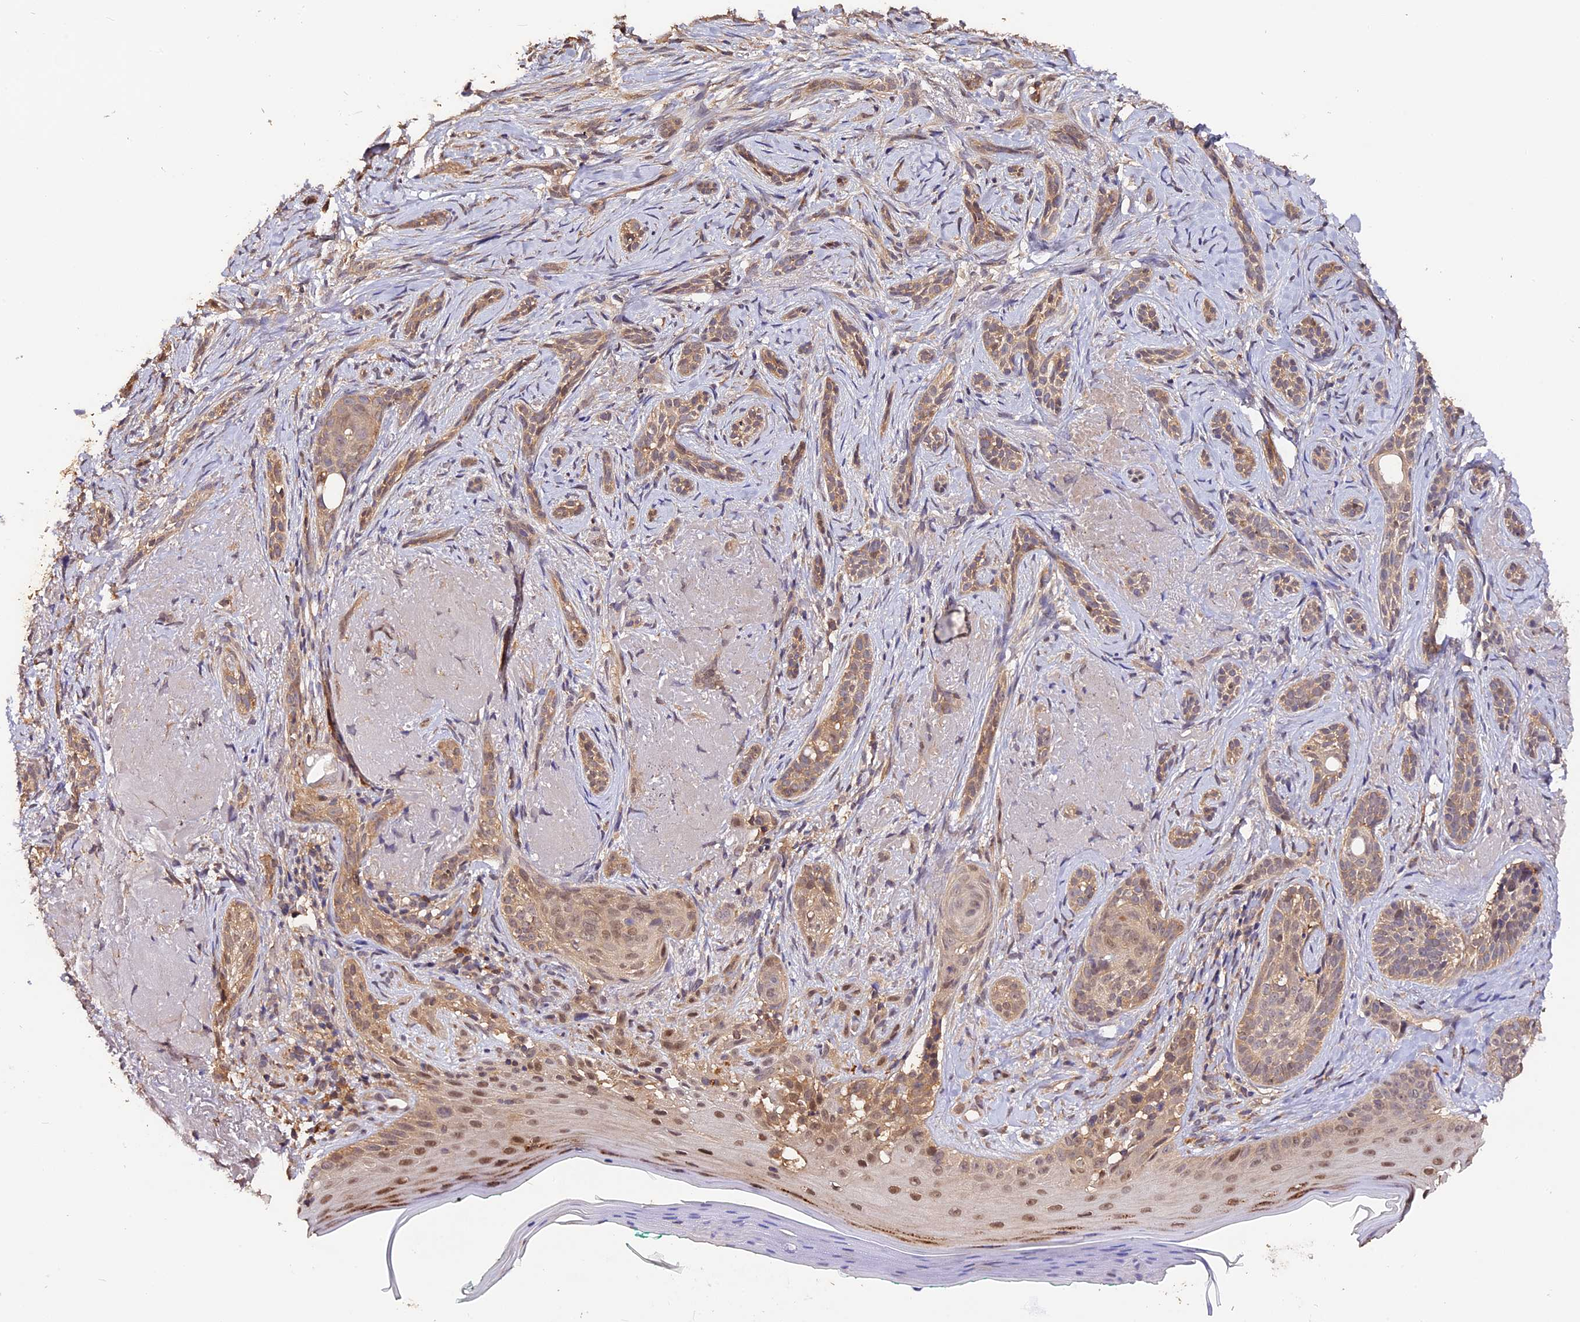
{"staining": {"intensity": "moderate", "quantity": ">75%", "location": "cytoplasmic/membranous"}, "tissue": "skin cancer", "cell_type": "Tumor cells", "image_type": "cancer", "snomed": [{"axis": "morphology", "description": "Basal cell carcinoma"}, {"axis": "topography", "description": "Skin"}], "caption": "A micrograph showing moderate cytoplasmic/membranous staining in approximately >75% of tumor cells in skin basal cell carcinoma, as visualized by brown immunohistochemical staining.", "gene": "TRMT1", "patient": {"sex": "male", "age": 71}}